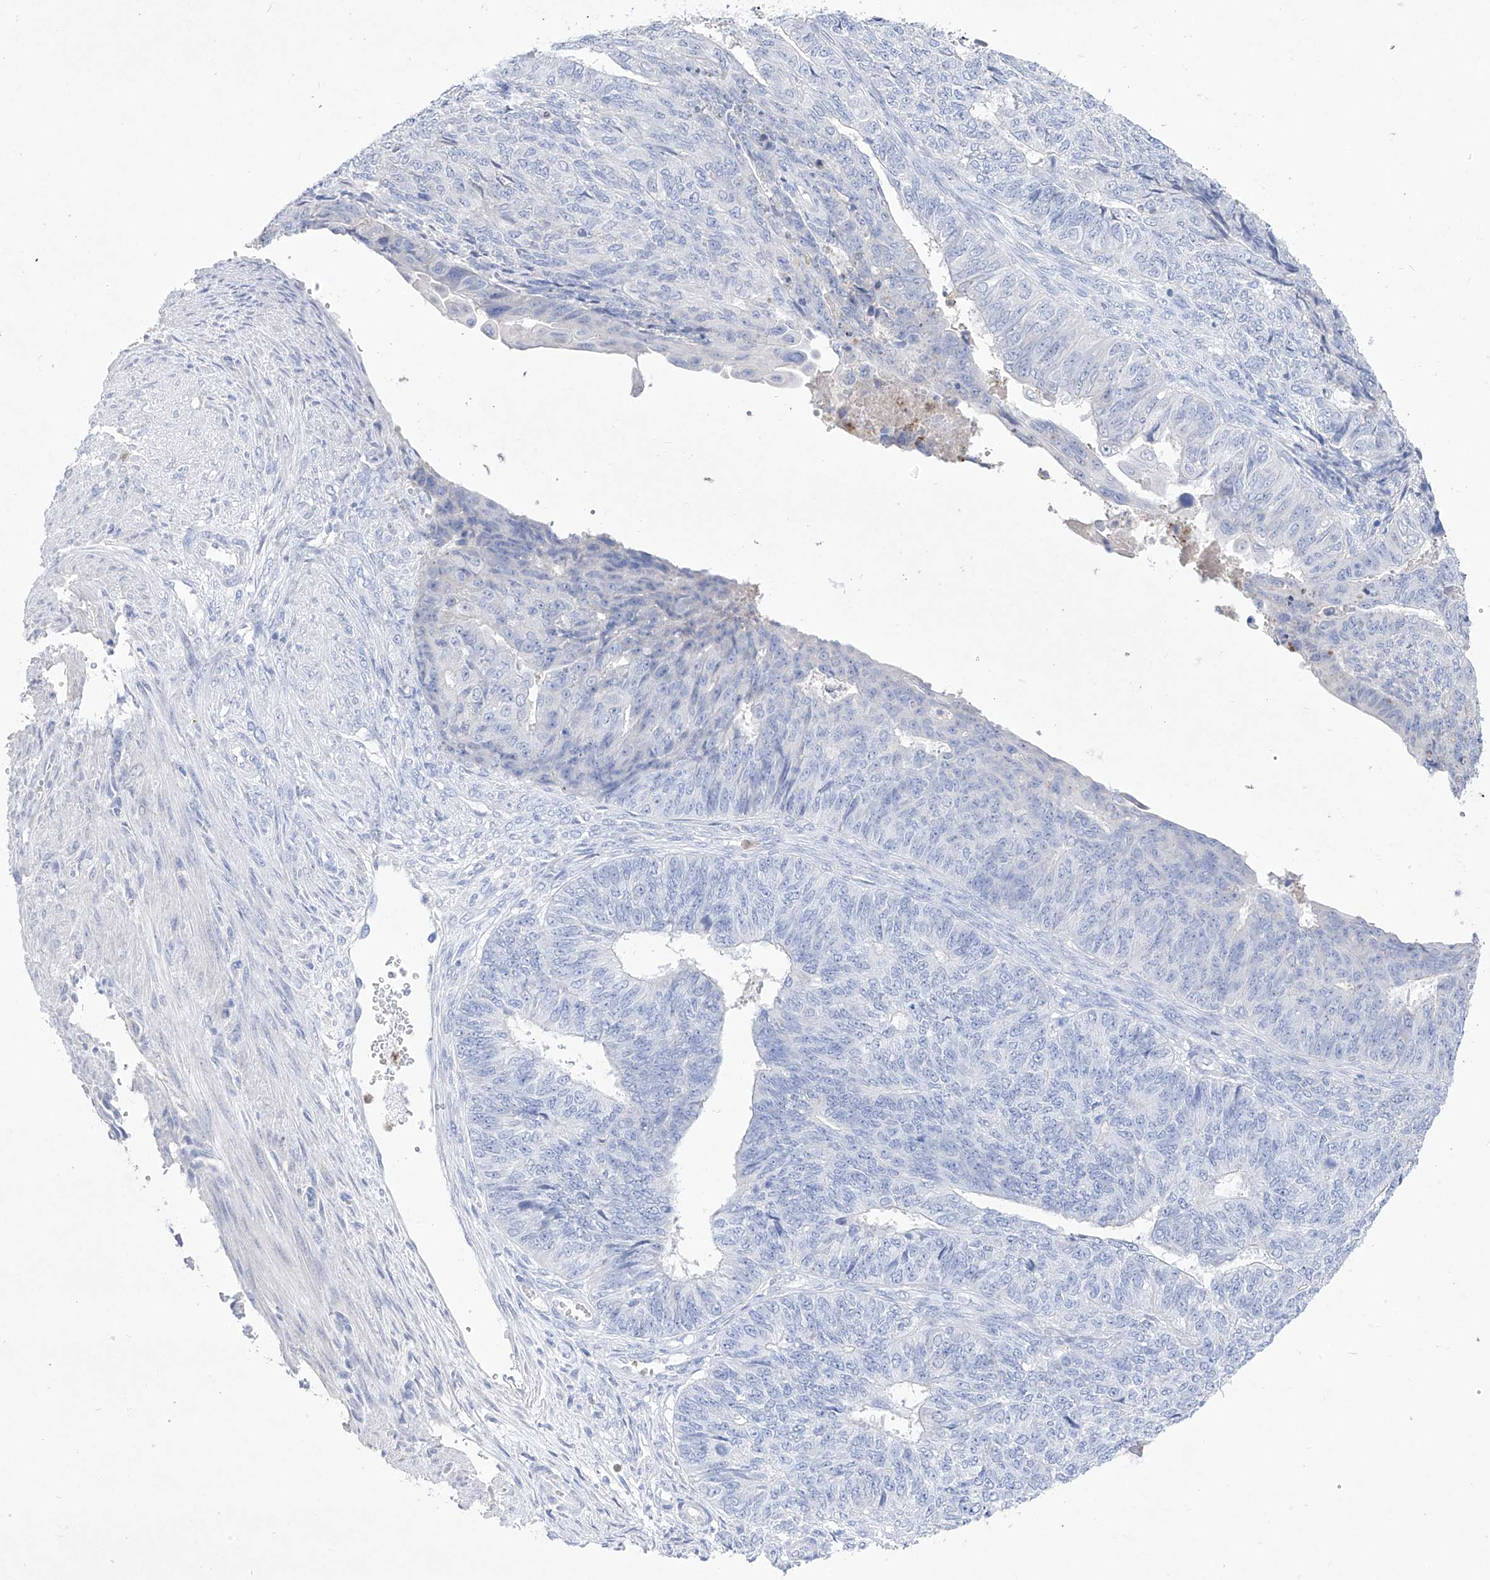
{"staining": {"intensity": "negative", "quantity": "none", "location": "none"}, "tissue": "endometrial cancer", "cell_type": "Tumor cells", "image_type": "cancer", "snomed": [{"axis": "morphology", "description": "Adenocarcinoma, NOS"}, {"axis": "topography", "description": "Endometrium"}], "caption": "Immunohistochemistry (IHC) micrograph of neoplastic tissue: endometrial adenocarcinoma stained with DAB reveals no significant protein staining in tumor cells. (Stains: DAB immunohistochemistry with hematoxylin counter stain, Microscopy: brightfield microscopy at high magnification).", "gene": "TM7SF2", "patient": {"sex": "female", "age": 32}}